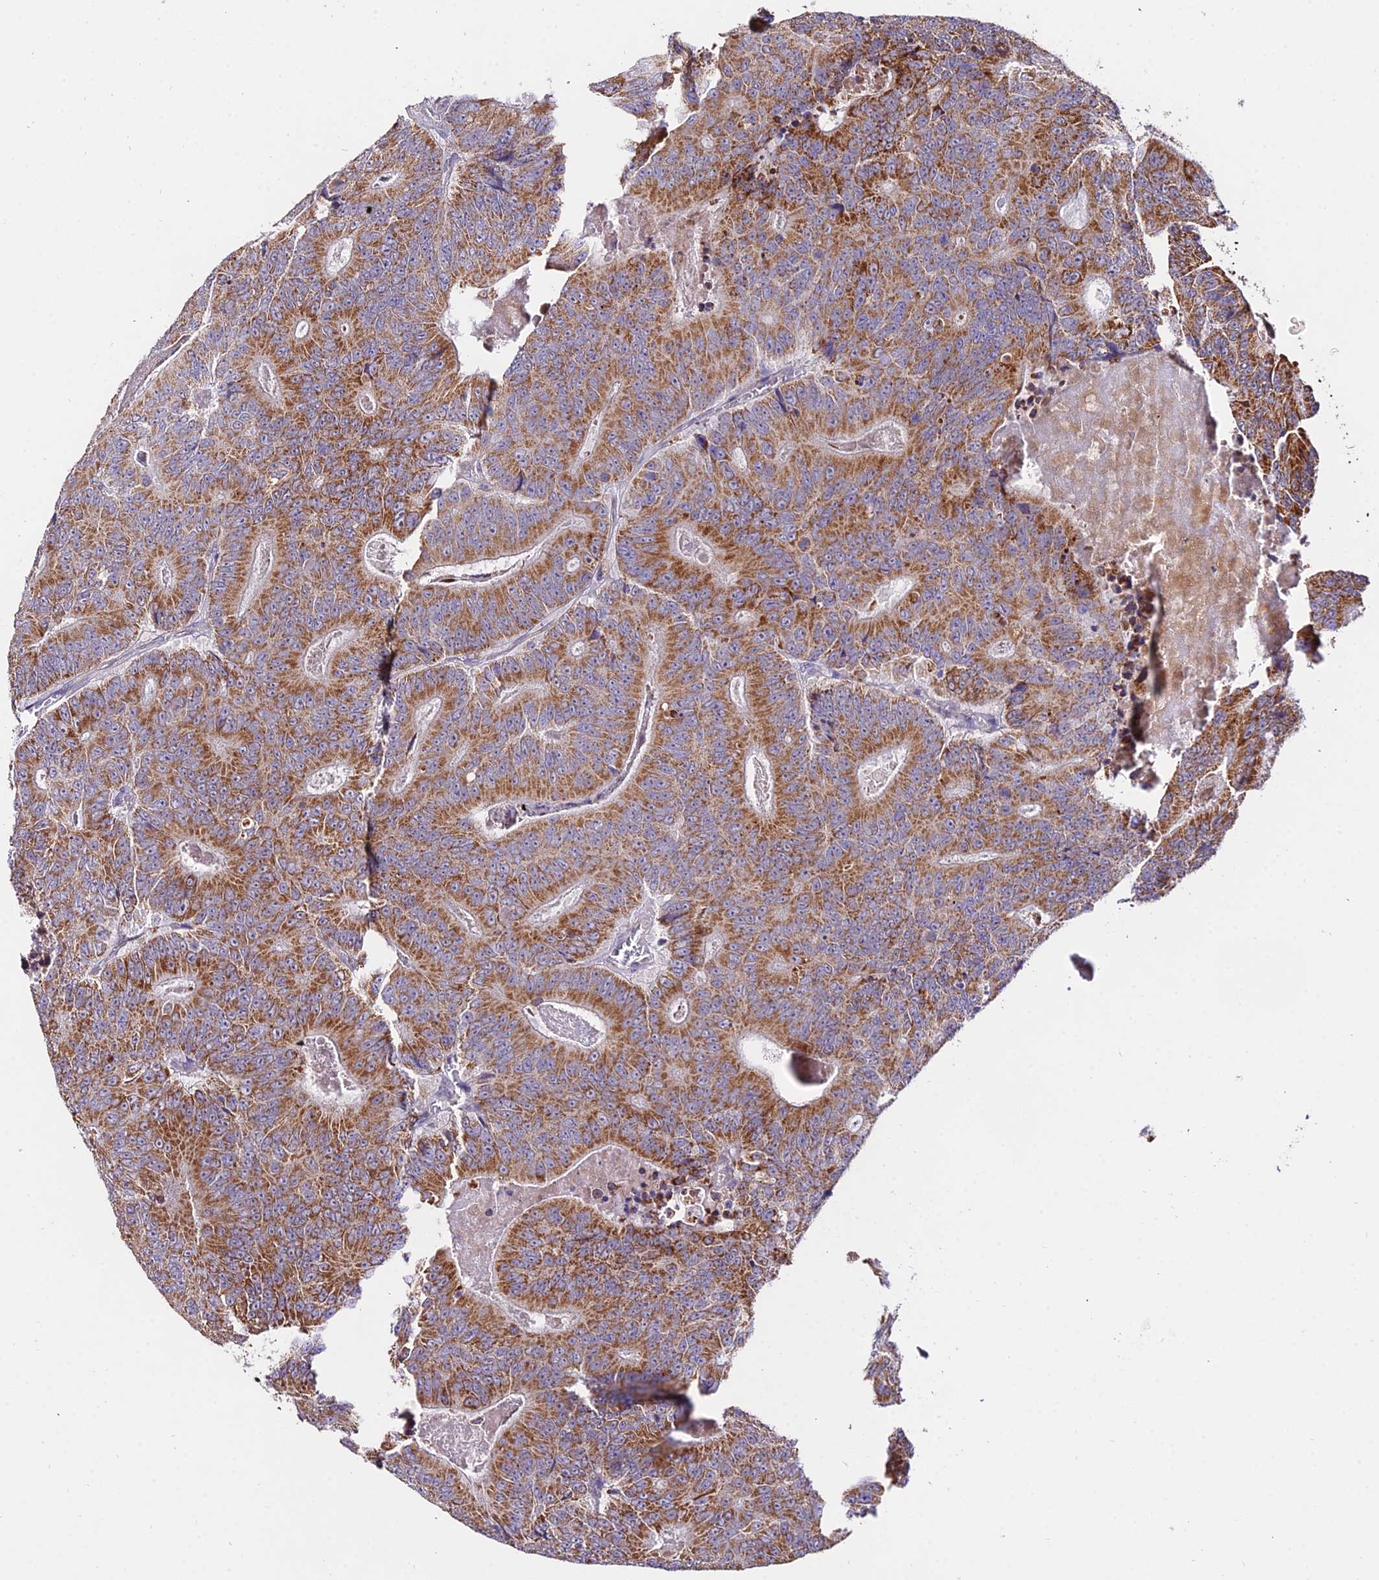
{"staining": {"intensity": "moderate", "quantity": ">75%", "location": "cytoplasmic/membranous"}, "tissue": "colorectal cancer", "cell_type": "Tumor cells", "image_type": "cancer", "snomed": [{"axis": "morphology", "description": "Adenocarcinoma, NOS"}, {"axis": "topography", "description": "Colon"}], "caption": "An image of adenocarcinoma (colorectal) stained for a protein exhibits moderate cytoplasmic/membranous brown staining in tumor cells.", "gene": "WDR5B", "patient": {"sex": "male", "age": 83}}